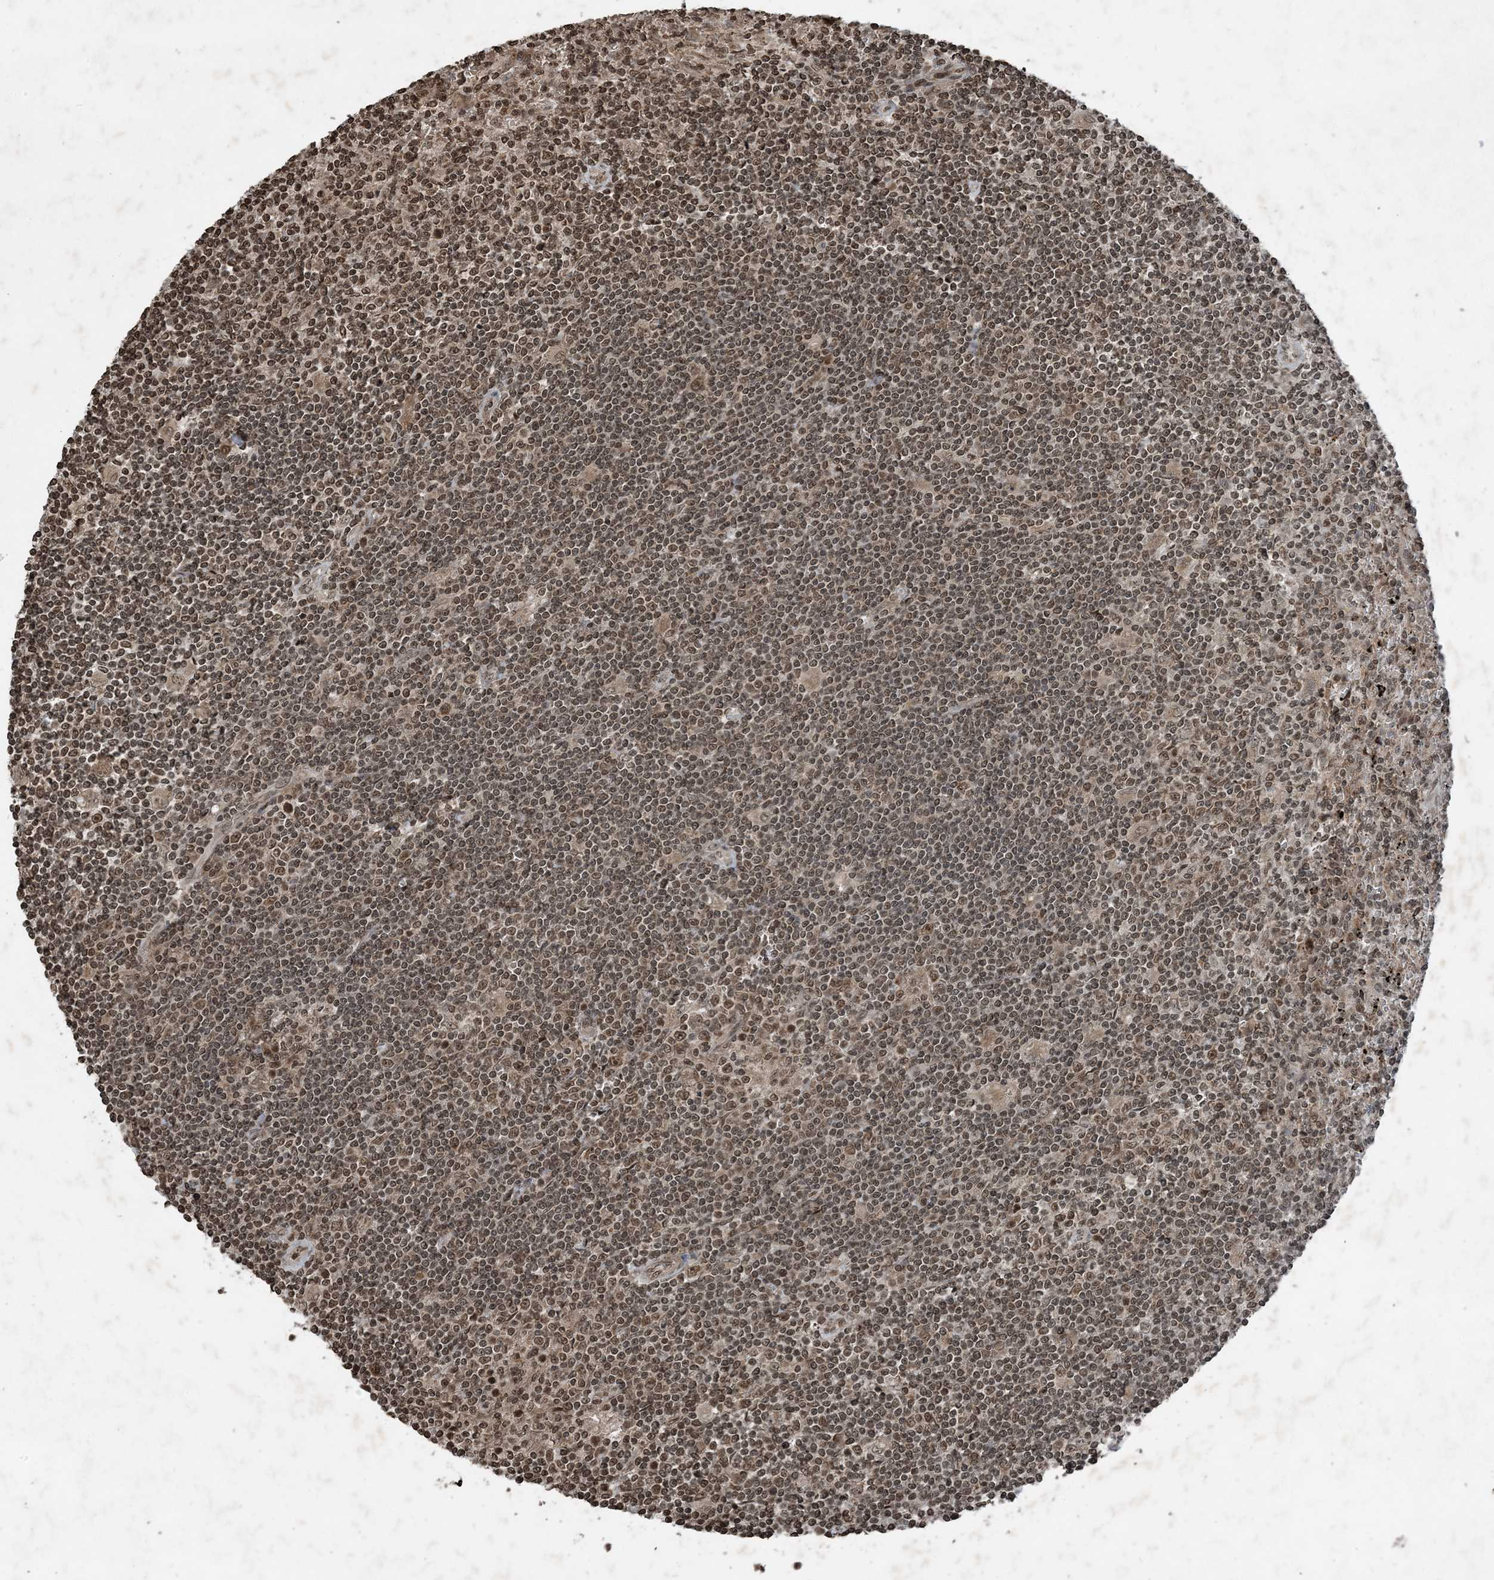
{"staining": {"intensity": "moderate", "quantity": ">75%", "location": "nuclear"}, "tissue": "lymphoma", "cell_type": "Tumor cells", "image_type": "cancer", "snomed": [{"axis": "morphology", "description": "Malignant lymphoma, non-Hodgkin's type, Low grade"}, {"axis": "topography", "description": "Spleen"}], "caption": "This image exhibits immunohistochemistry staining of lymphoma, with medium moderate nuclear positivity in about >75% of tumor cells.", "gene": "ZFAND2B", "patient": {"sex": "male", "age": 76}}